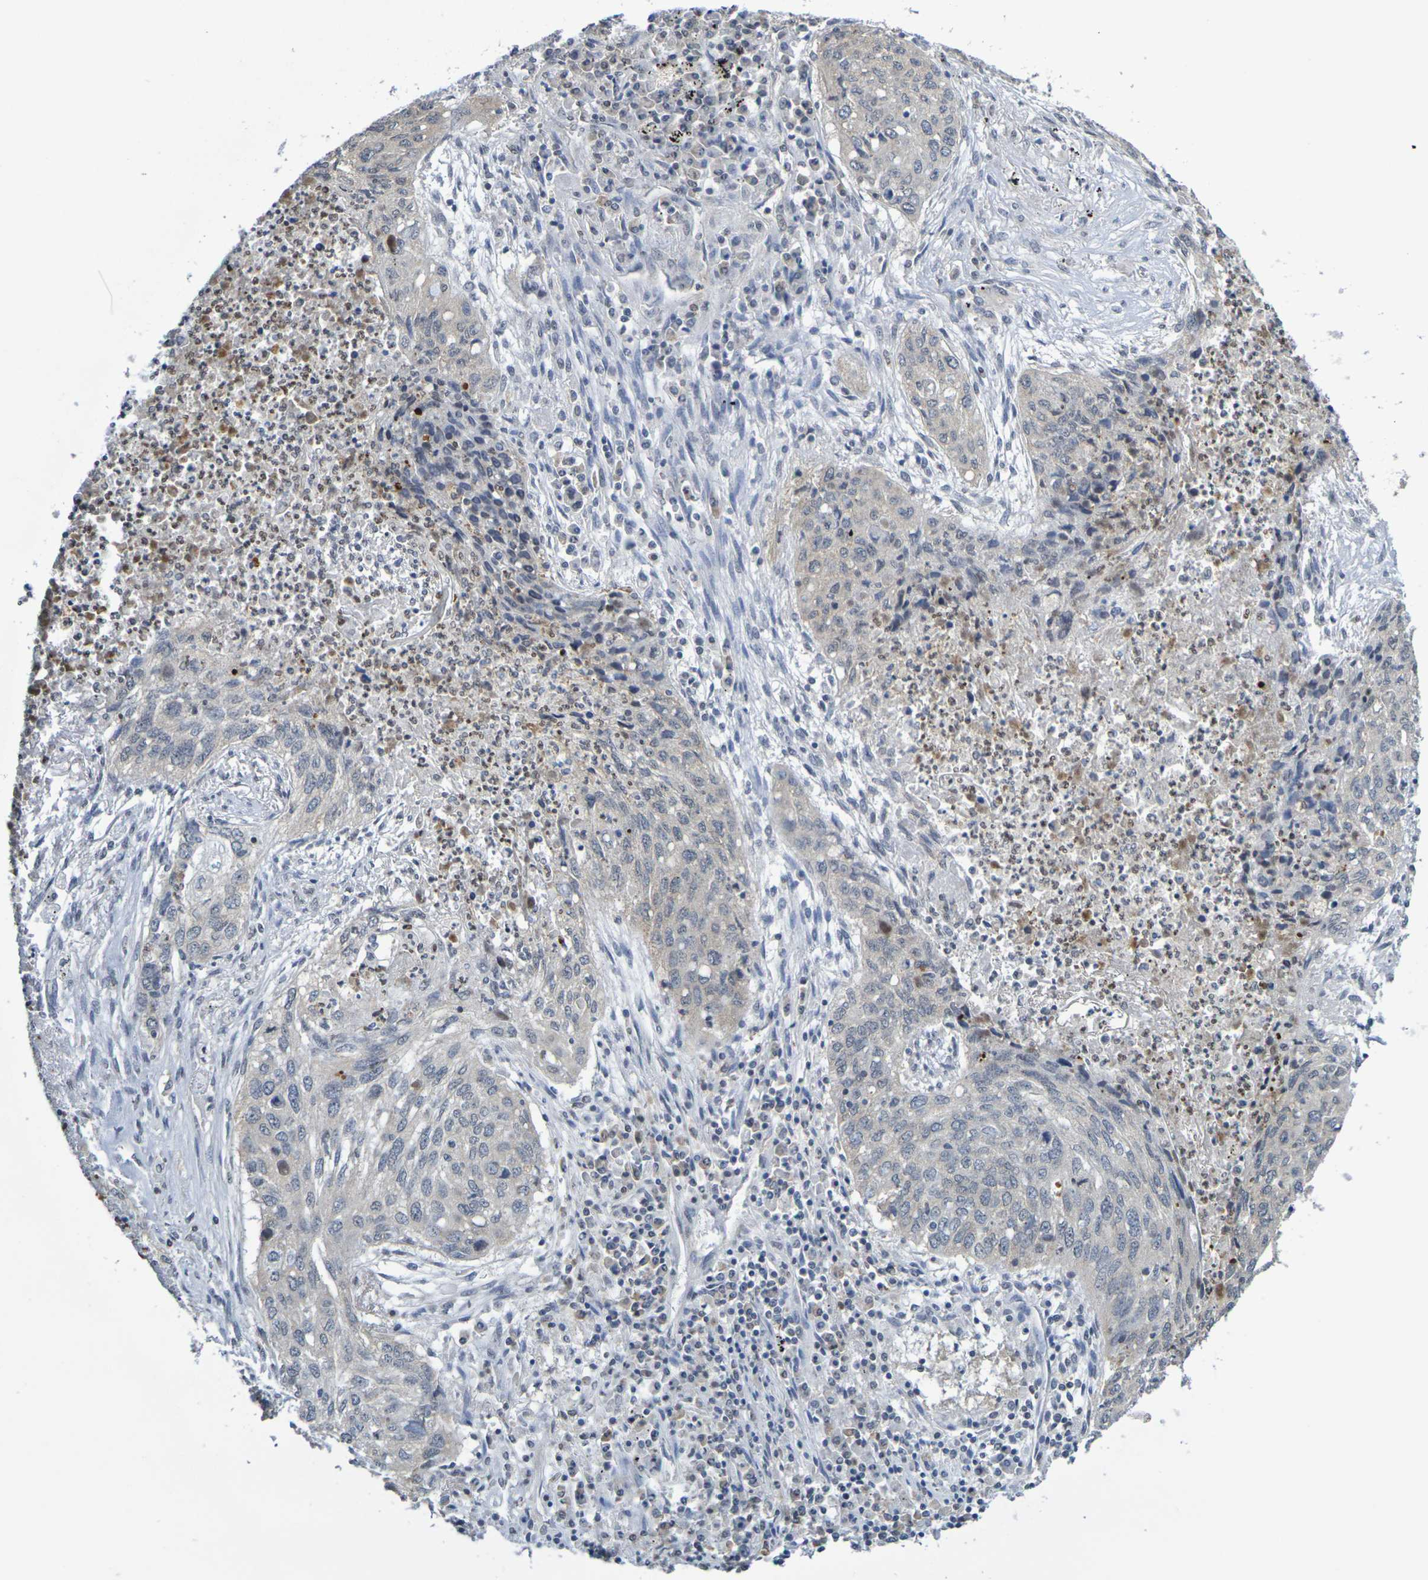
{"staining": {"intensity": "weak", "quantity": ">75%", "location": "cytoplasmic/membranous"}, "tissue": "lung cancer", "cell_type": "Tumor cells", "image_type": "cancer", "snomed": [{"axis": "morphology", "description": "Squamous cell carcinoma, NOS"}, {"axis": "topography", "description": "Lung"}], "caption": "Immunohistochemical staining of lung cancer (squamous cell carcinoma) exhibits weak cytoplasmic/membranous protein staining in about >75% of tumor cells.", "gene": "CHRNB1", "patient": {"sex": "female", "age": 63}}